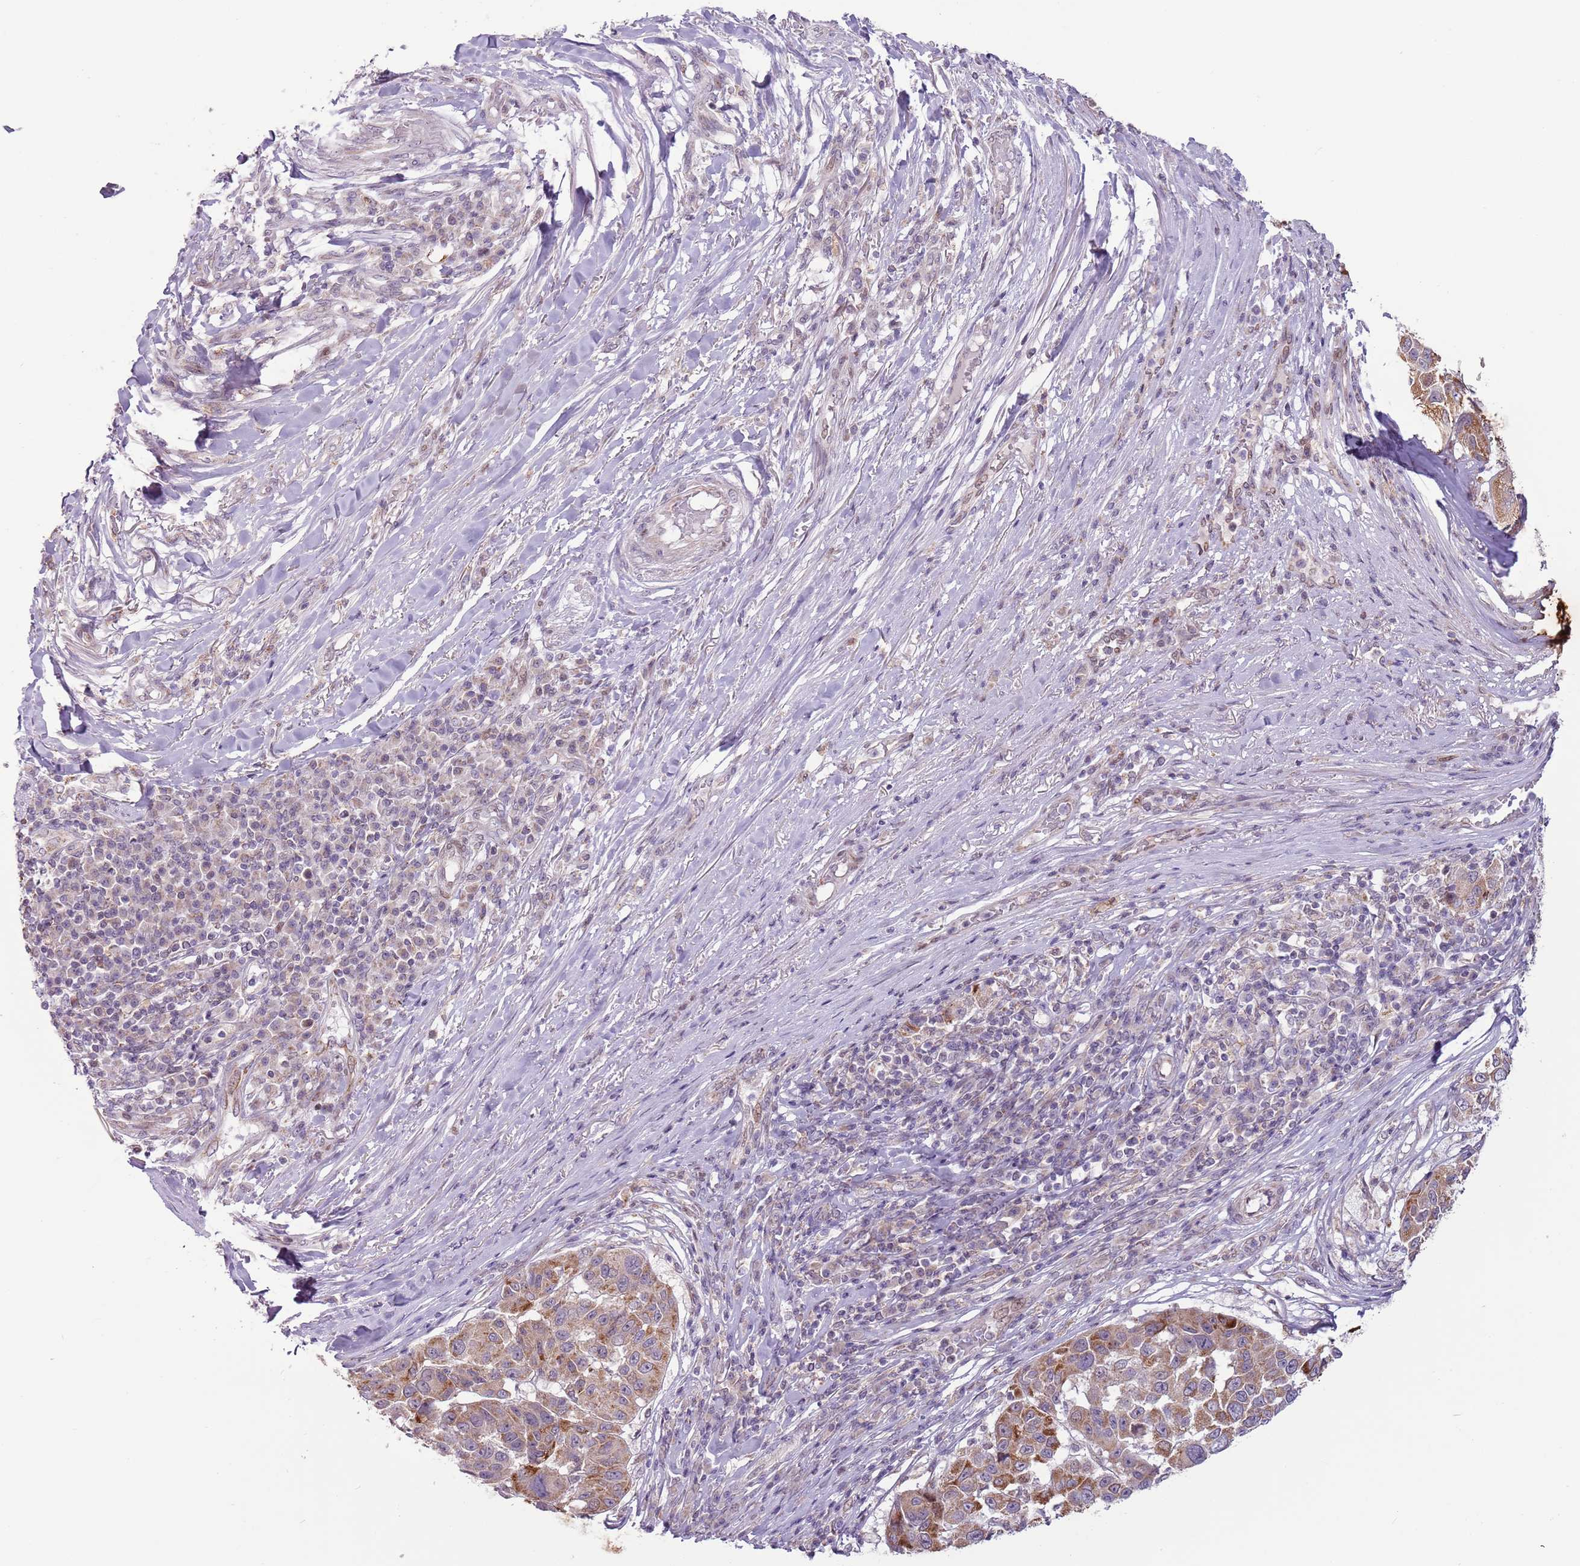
{"staining": {"intensity": "strong", "quantity": ">75%", "location": "cytoplasmic/membranous"}, "tissue": "melanoma", "cell_type": "Tumor cells", "image_type": "cancer", "snomed": [{"axis": "morphology", "description": "Malignant melanoma, NOS"}, {"axis": "topography", "description": "Skin"}], "caption": "Protein expression analysis of human malignant melanoma reveals strong cytoplasmic/membranous expression in about >75% of tumor cells.", "gene": "MLLT11", "patient": {"sex": "female", "age": 66}}